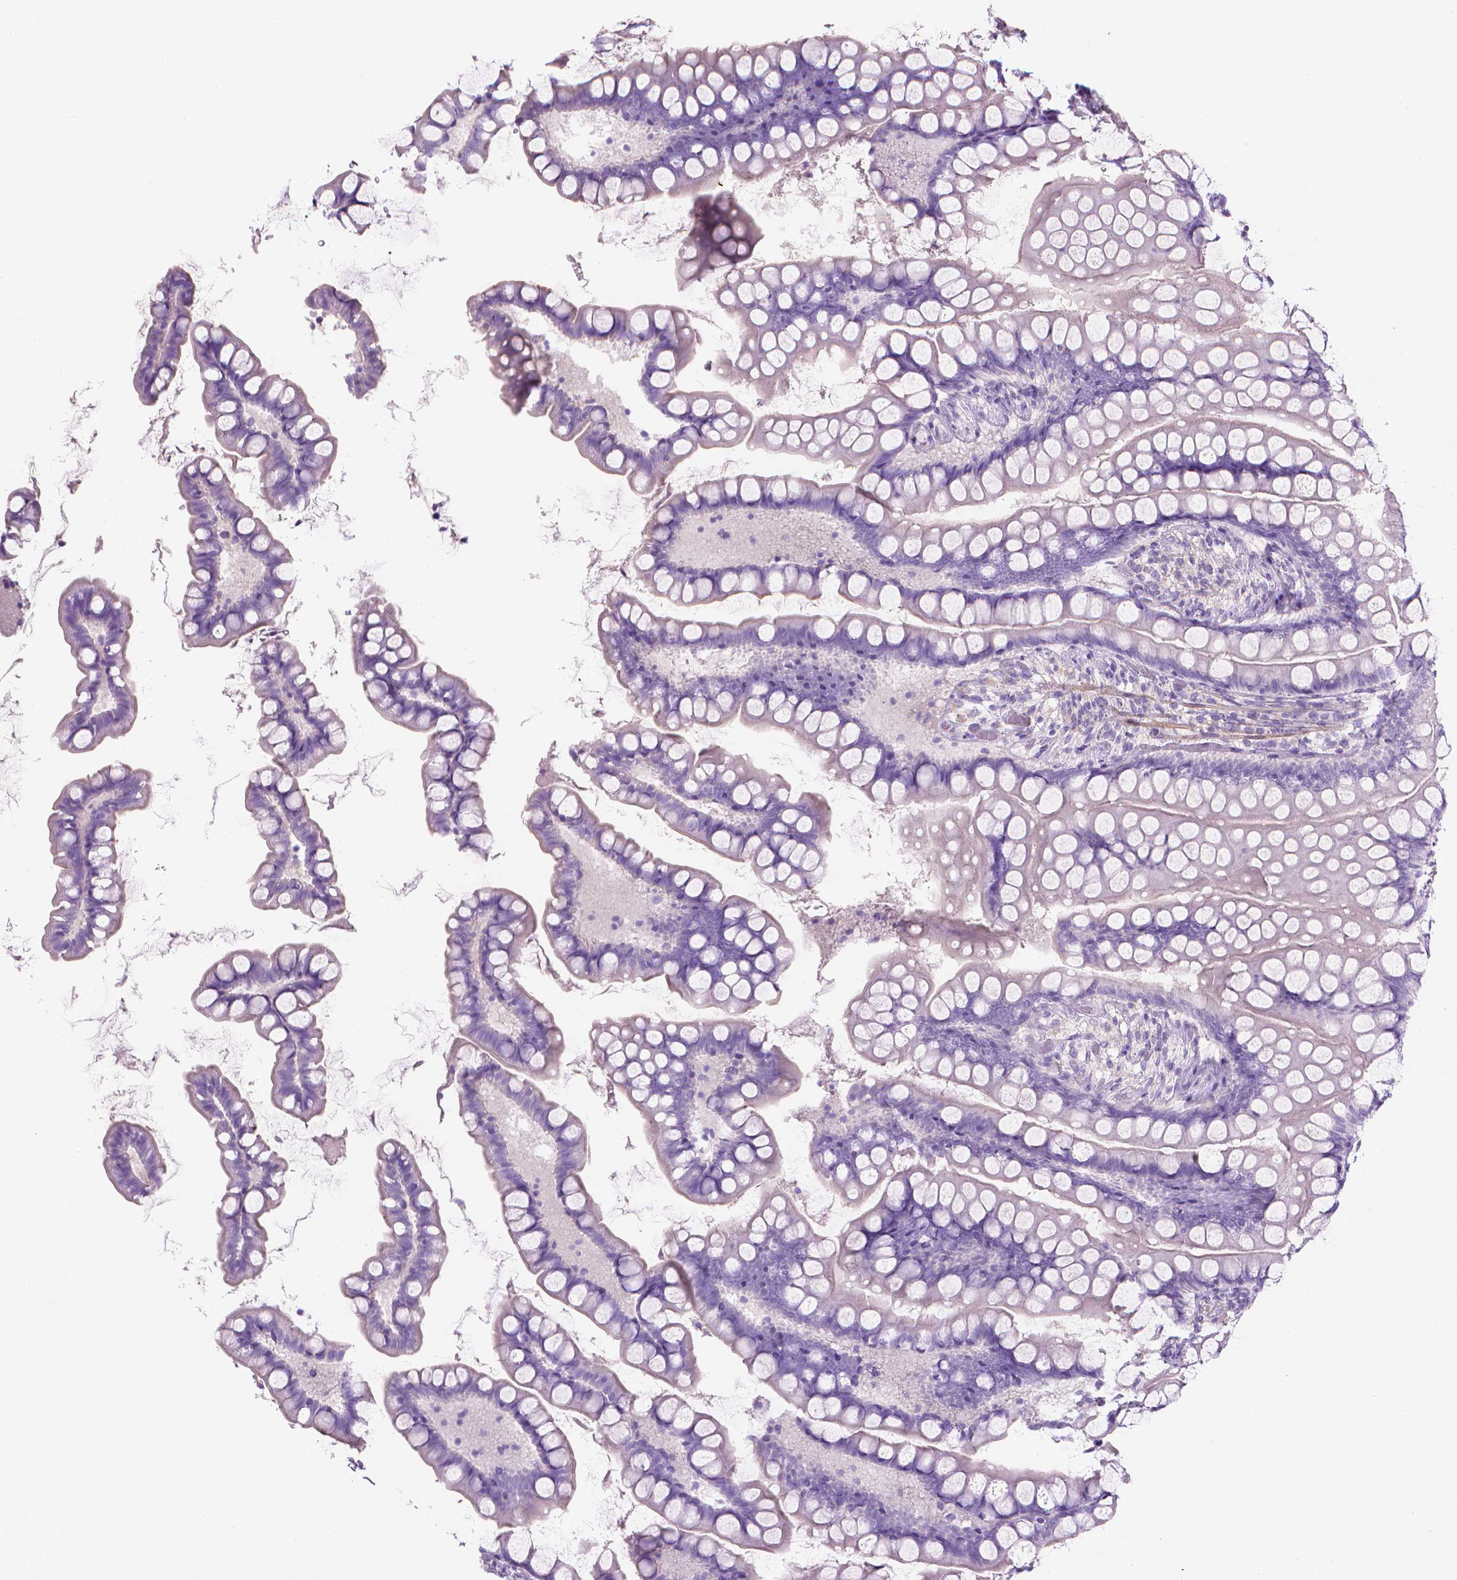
{"staining": {"intensity": "negative", "quantity": "none", "location": "none"}, "tissue": "small intestine", "cell_type": "Glandular cells", "image_type": "normal", "snomed": [{"axis": "morphology", "description": "Normal tissue, NOS"}, {"axis": "topography", "description": "Small intestine"}], "caption": "Immunohistochemistry (IHC) micrograph of benign small intestine: small intestine stained with DAB (3,3'-diaminobenzidine) displays no significant protein staining in glandular cells. (DAB IHC visualized using brightfield microscopy, high magnification).", "gene": "FASN", "patient": {"sex": "male", "age": 70}}